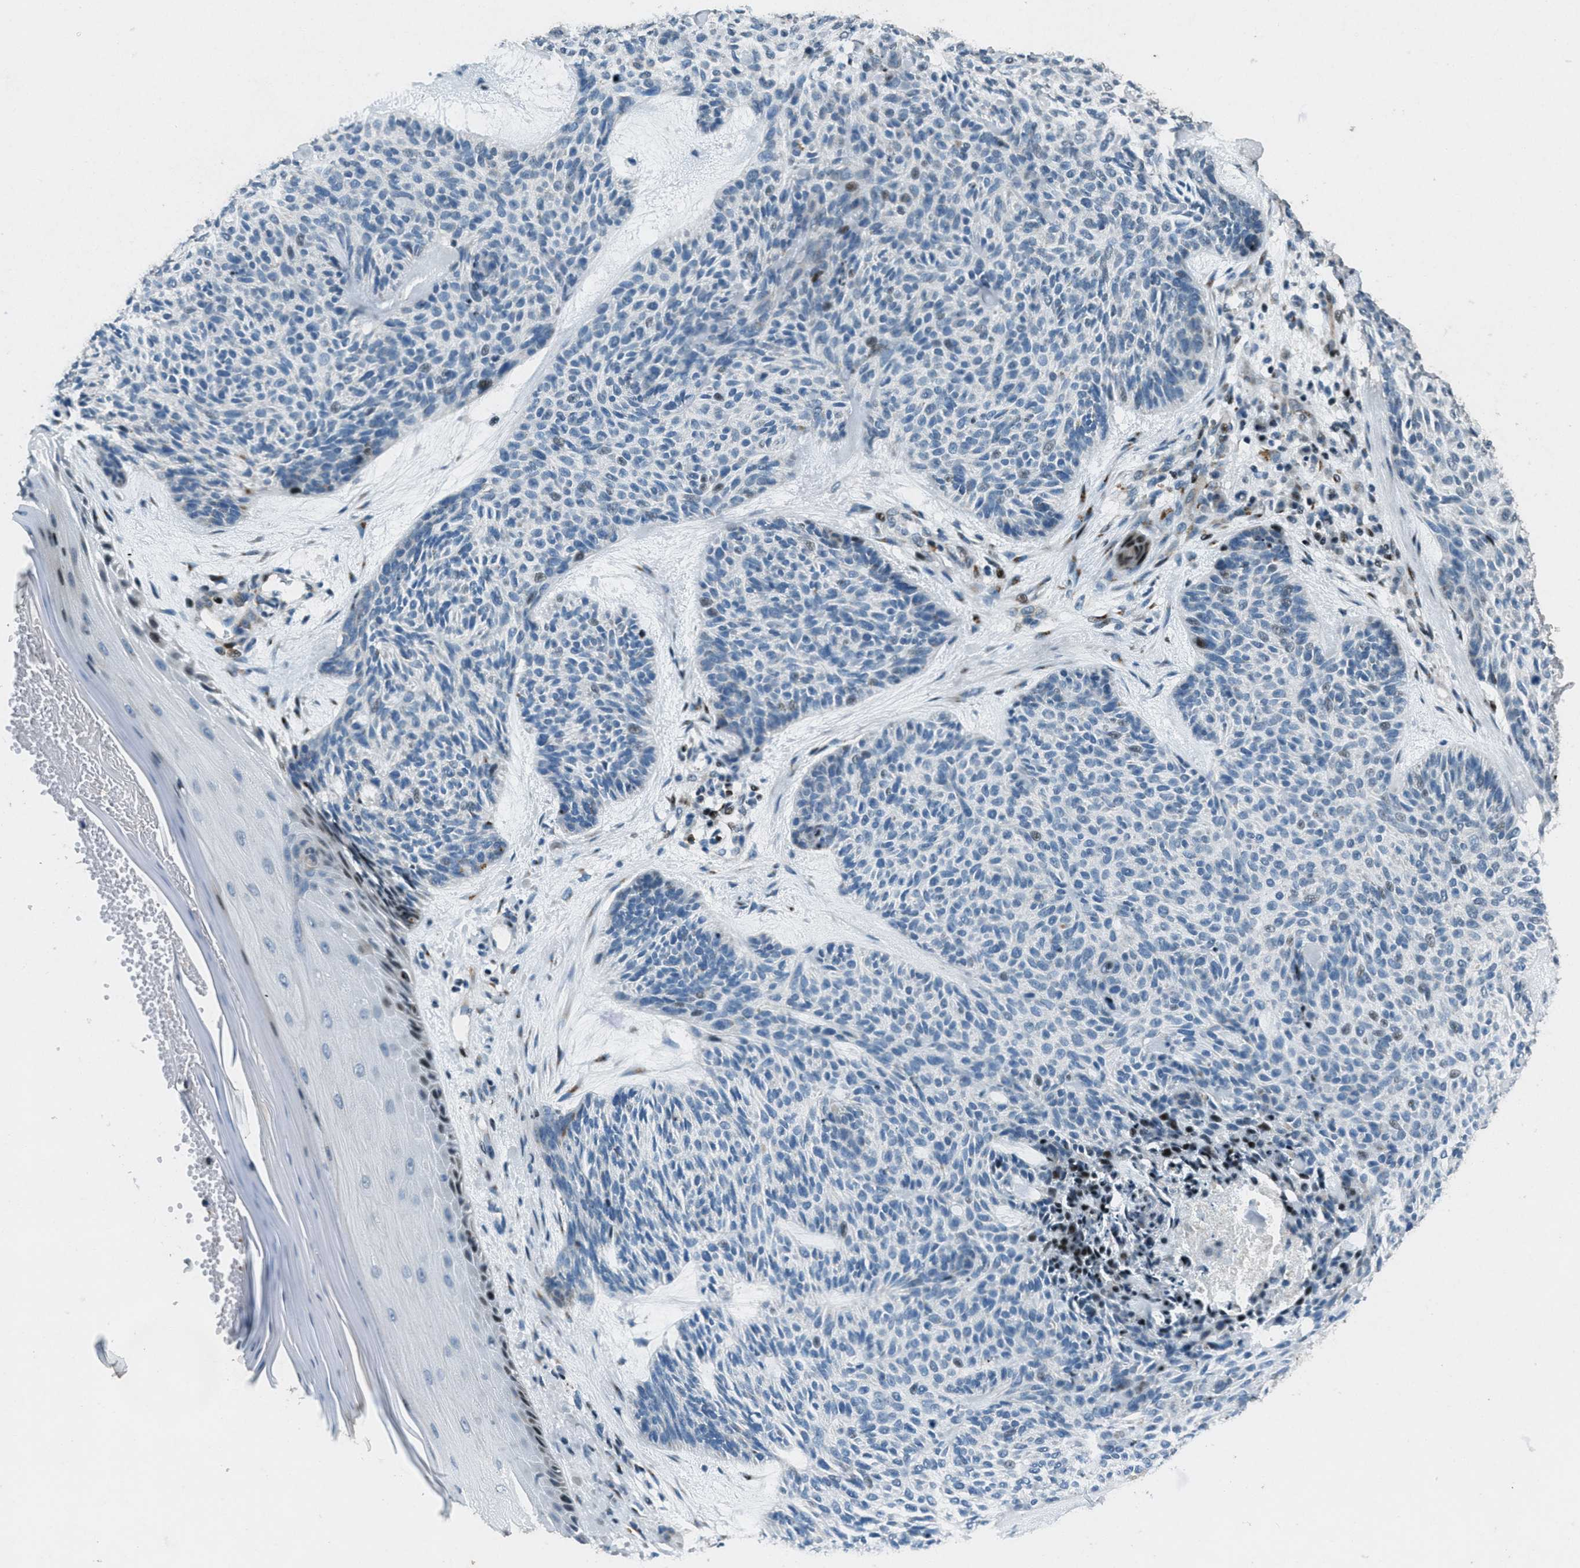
{"staining": {"intensity": "negative", "quantity": "none", "location": "none"}, "tissue": "skin cancer", "cell_type": "Tumor cells", "image_type": "cancer", "snomed": [{"axis": "morphology", "description": "Basal cell carcinoma"}, {"axis": "topography", "description": "Skin"}], "caption": "Basal cell carcinoma (skin) was stained to show a protein in brown. There is no significant positivity in tumor cells.", "gene": "GPC6", "patient": {"sex": "male", "age": 55}}